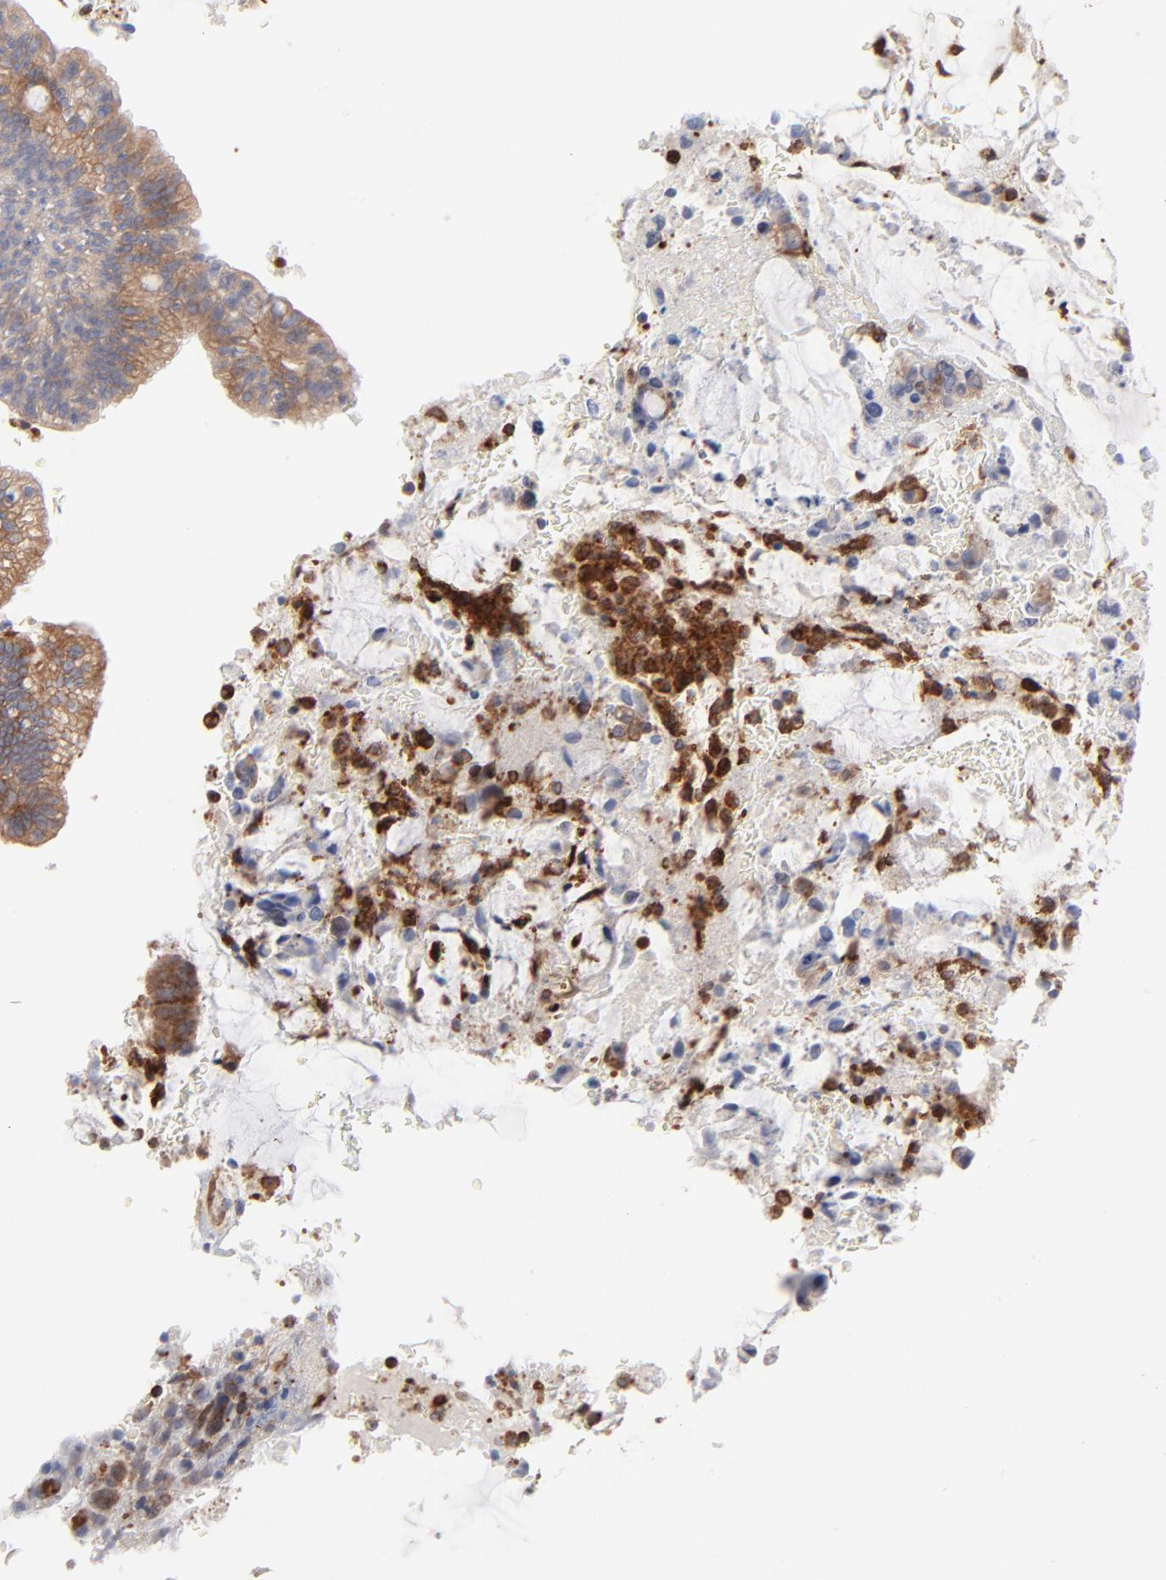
{"staining": {"intensity": "moderate", "quantity": ">75%", "location": "cytoplasmic/membranous"}, "tissue": "colorectal cancer", "cell_type": "Tumor cells", "image_type": "cancer", "snomed": [{"axis": "morphology", "description": "Normal tissue, NOS"}, {"axis": "morphology", "description": "Adenocarcinoma, NOS"}, {"axis": "topography", "description": "Rectum"}], "caption": "Immunohistochemistry (IHC) staining of colorectal cancer (adenocarcinoma), which exhibits medium levels of moderate cytoplasmic/membranous positivity in about >75% of tumor cells indicating moderate cytoplasmic/membranous protein positivity. The staining was performed using DAB (3,3'-diaminobenzidine) (brown) for protein detection and nuclei were counterstained in hematoxylin (blue).", "gene": "PXN", "patient": {"sex": "male", "age": 92}}